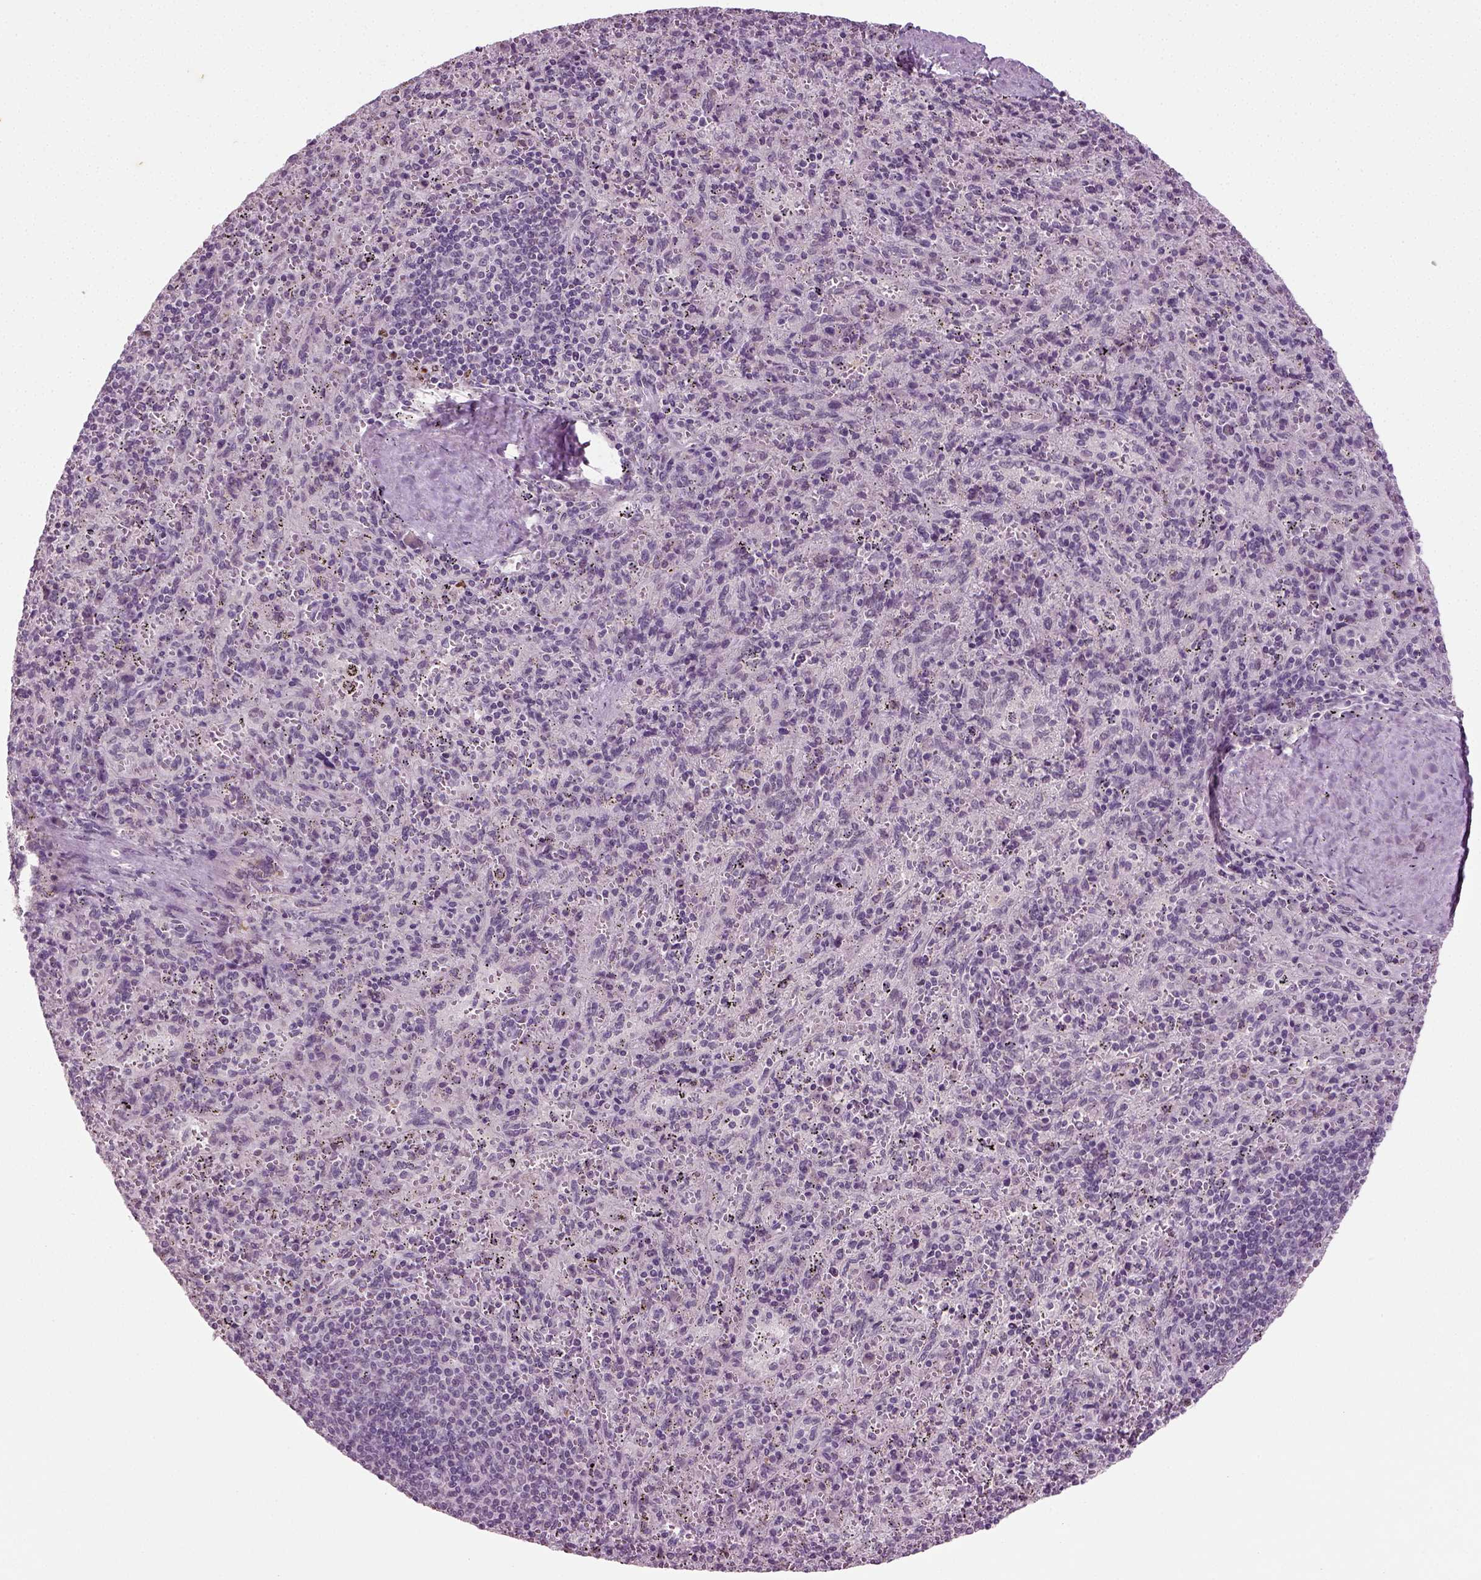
{"staining": {"intensity": "negative", "quantity": "none", "location": "none"}, "tissue": "spleen", "cell_type": "Cells in red pulp", "image_type": "normal", "snomed": [{"axis": "morphology", "description": "Normal tissue, NOS"}, {"axis": "topography", "description": "Spleen"}], "caption": "This is an IHC histopathology image of benign spleen. There is no positivity in cells in red pulp.", "gene": "SYNGAP1", "patient": {"sex": "male", "age": 57}}